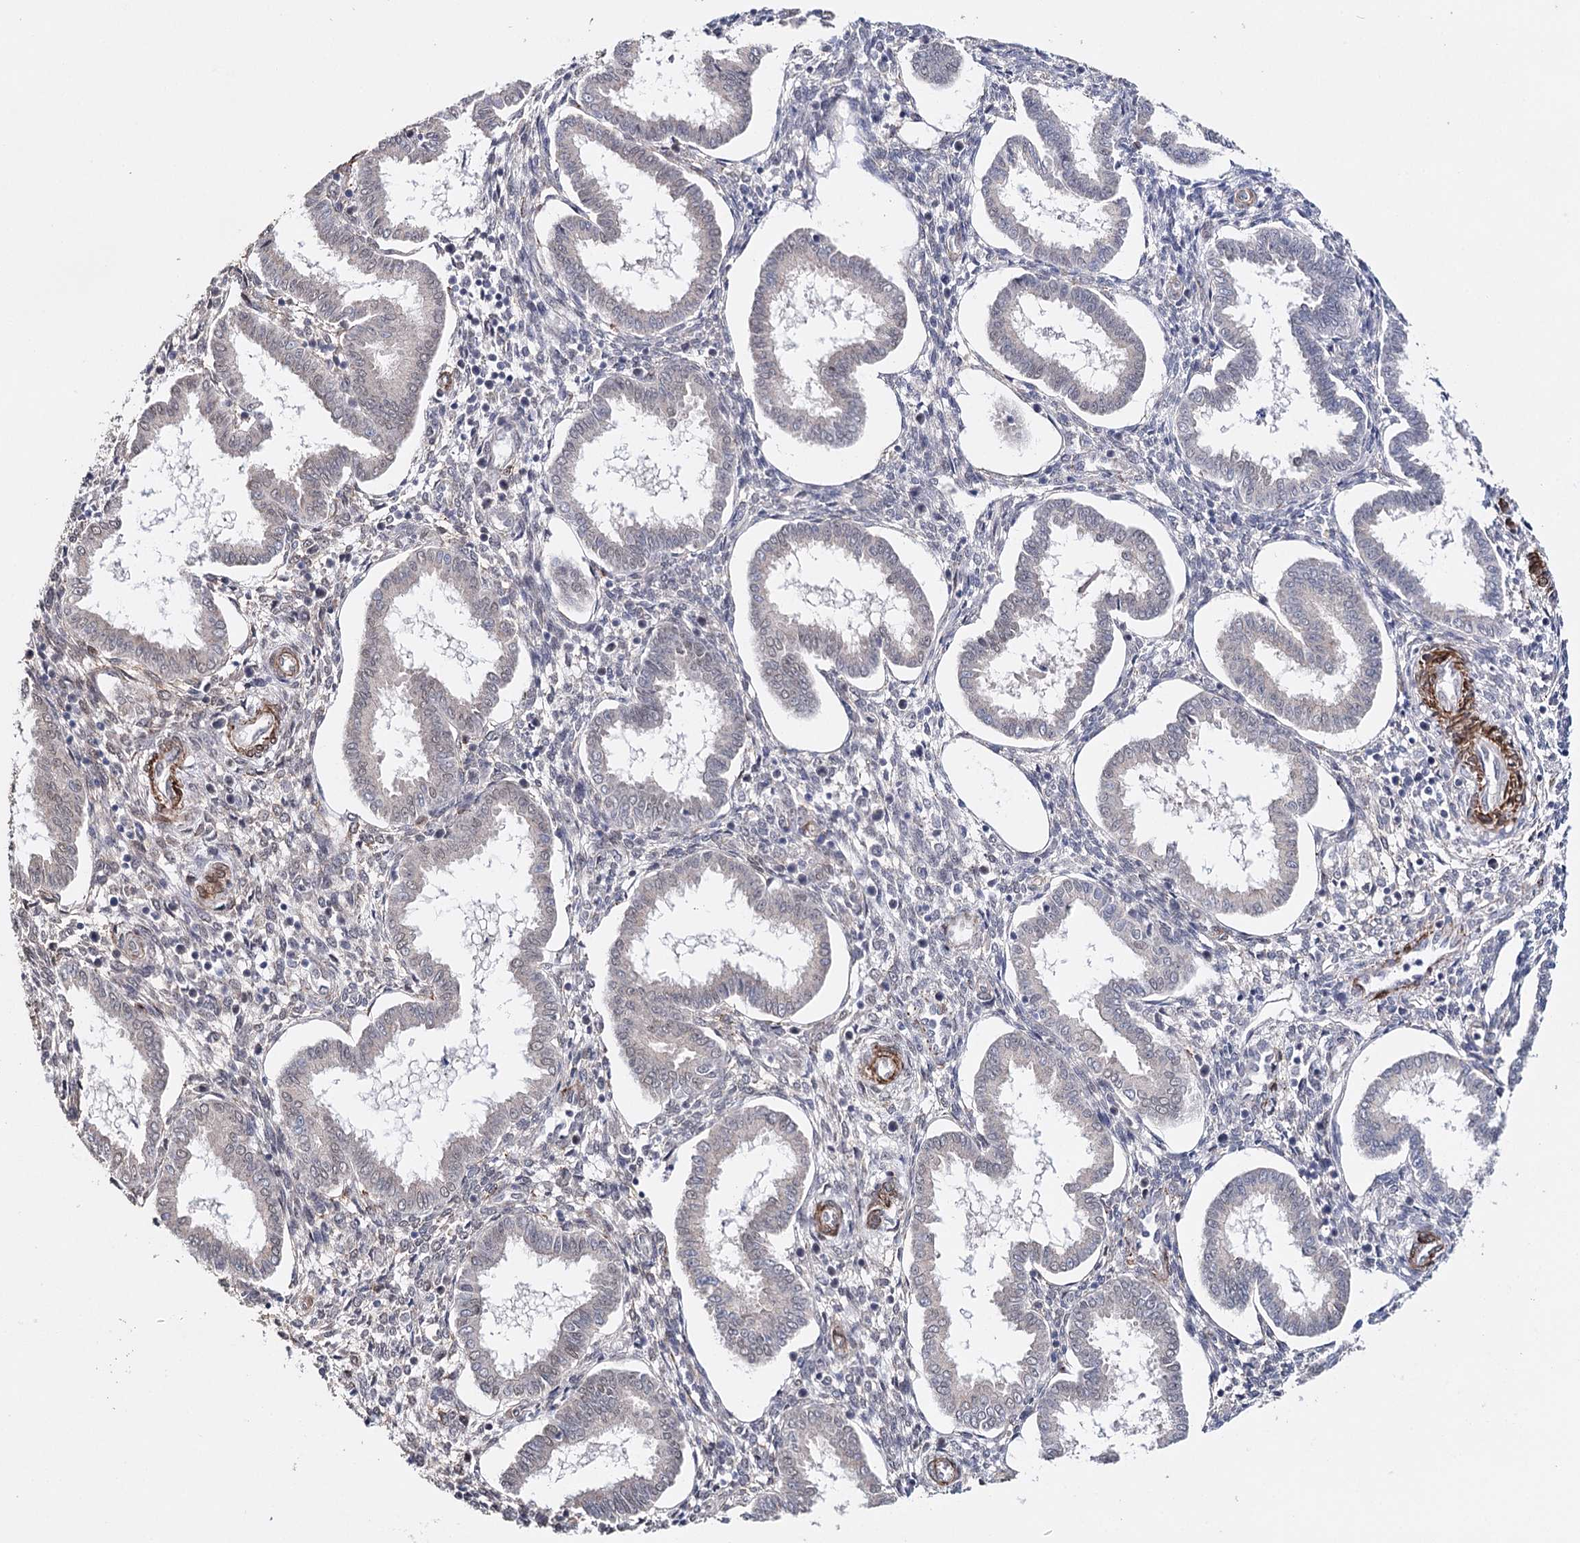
{"staining": {"intensity": "weak", "quantity": "<25%", "location": "nuclear"}, "tissue": "endometrium", "cell_type": "Cells in endometrial stroma", "image_type": "normal", "snomed": [{"axis": "morphology", "description": "Normal tissue, NOS"}, {"axis": "topography", "description": "Endometrium"}], "caption": "Image shows no significant protein positivity in cells in endometrial stroma of unremarkable endometrium. The staining was performed using DAB to visualize the protein expression in brown, while the nuclei were stained in blue with hematoxylin (Magnification: 20x).", "gene": "CFAP46", "patient": {"sex": "female", "age": 24}}